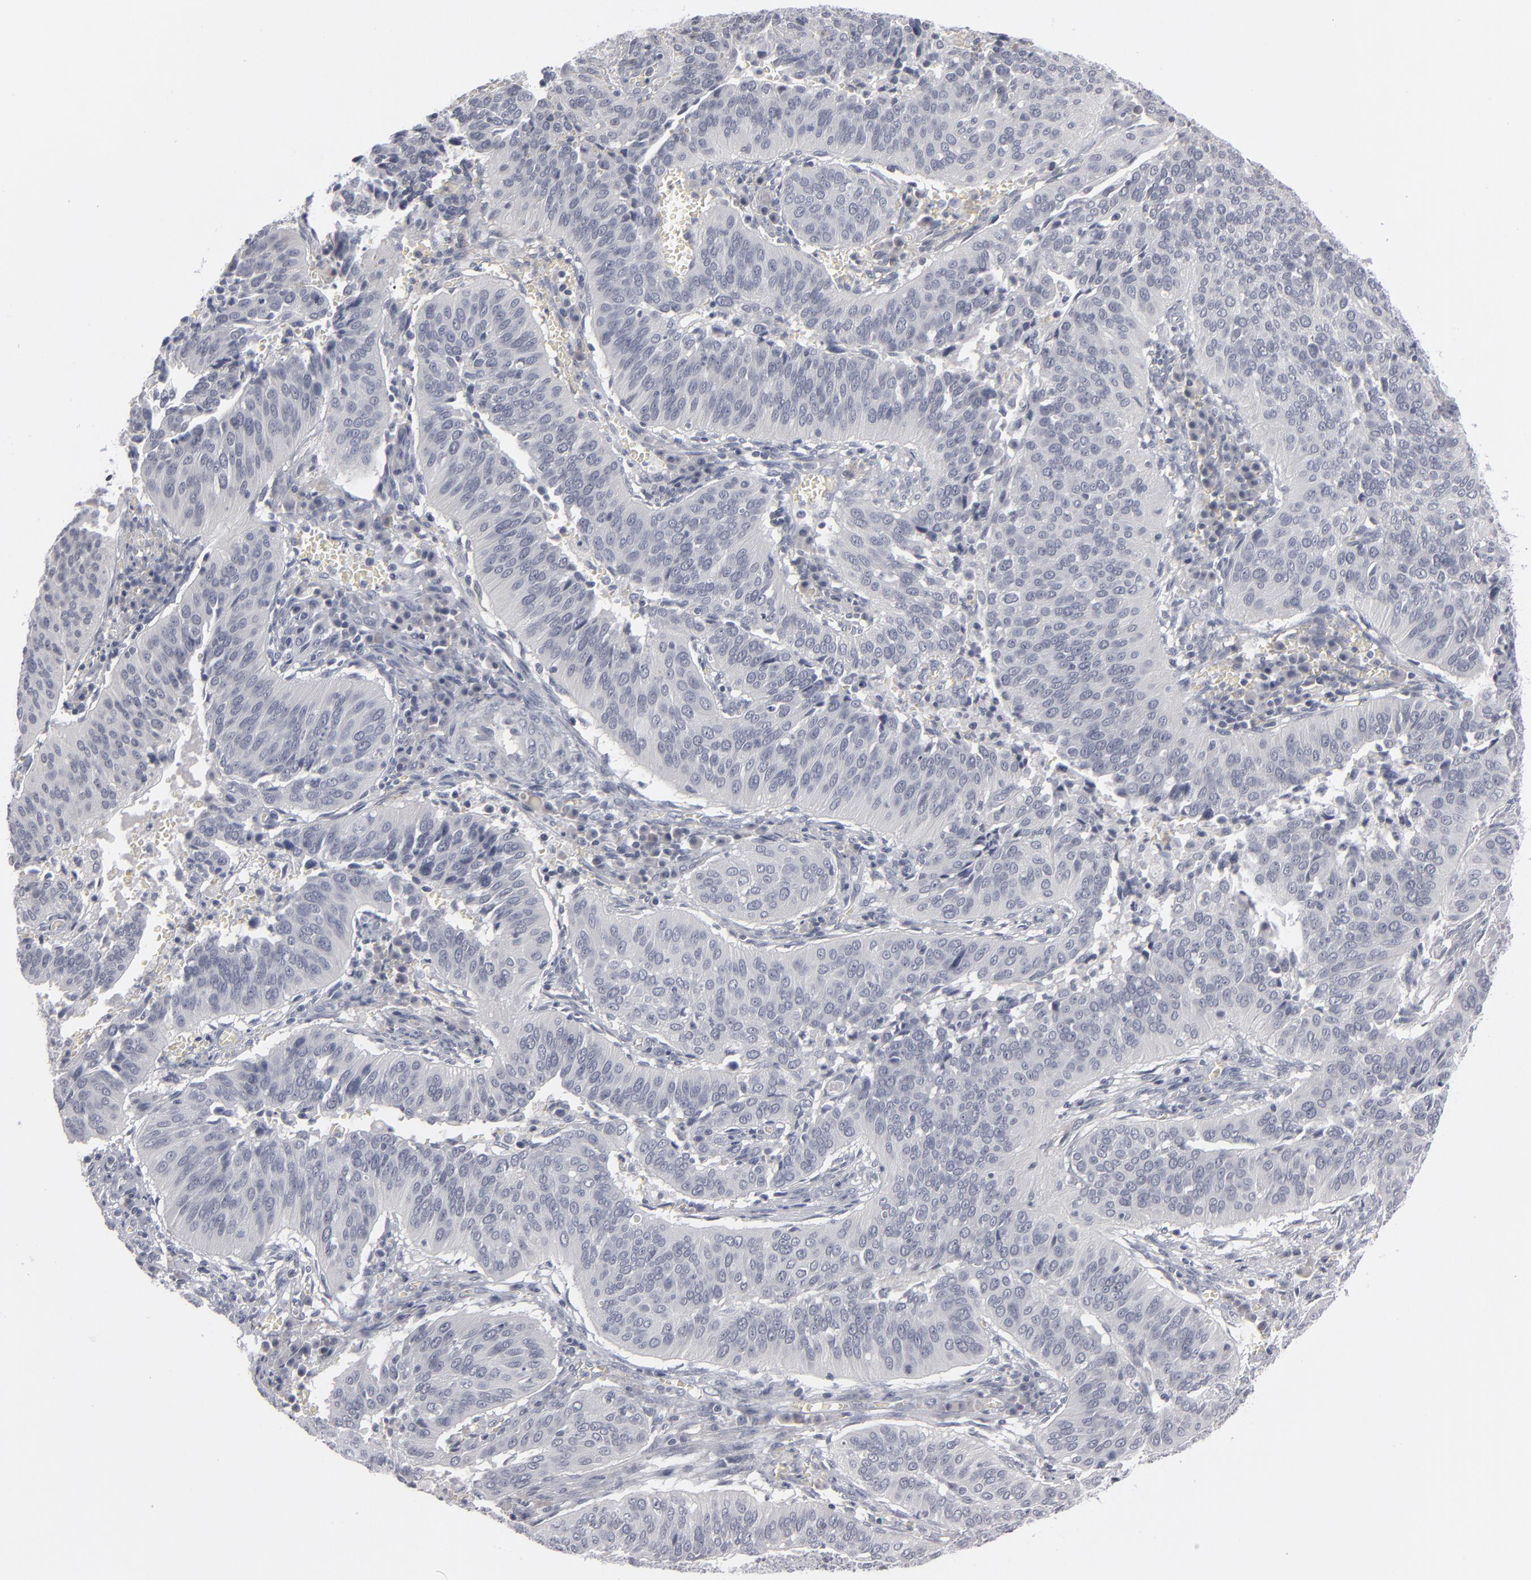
{"staining": {"intensity": "negative", "quantity": "none", "location": "none"}, "tissue": "cervical cancer", "cell_type": "Tumor cells", "image_type": "cancer", "snomed": [{"axis": "morphology", "description": "Squamous cell carcinoma, NOS"}, {"axis": "topography", "description": "Cervix"}], "caption": "Cervical cancer (squamous cell carcinoma) was stained to show a protein in brown. There is no significant expression in tumor cells.", "gene": "KIAA1210", "patient": {"sex": "female", "age": 39}}